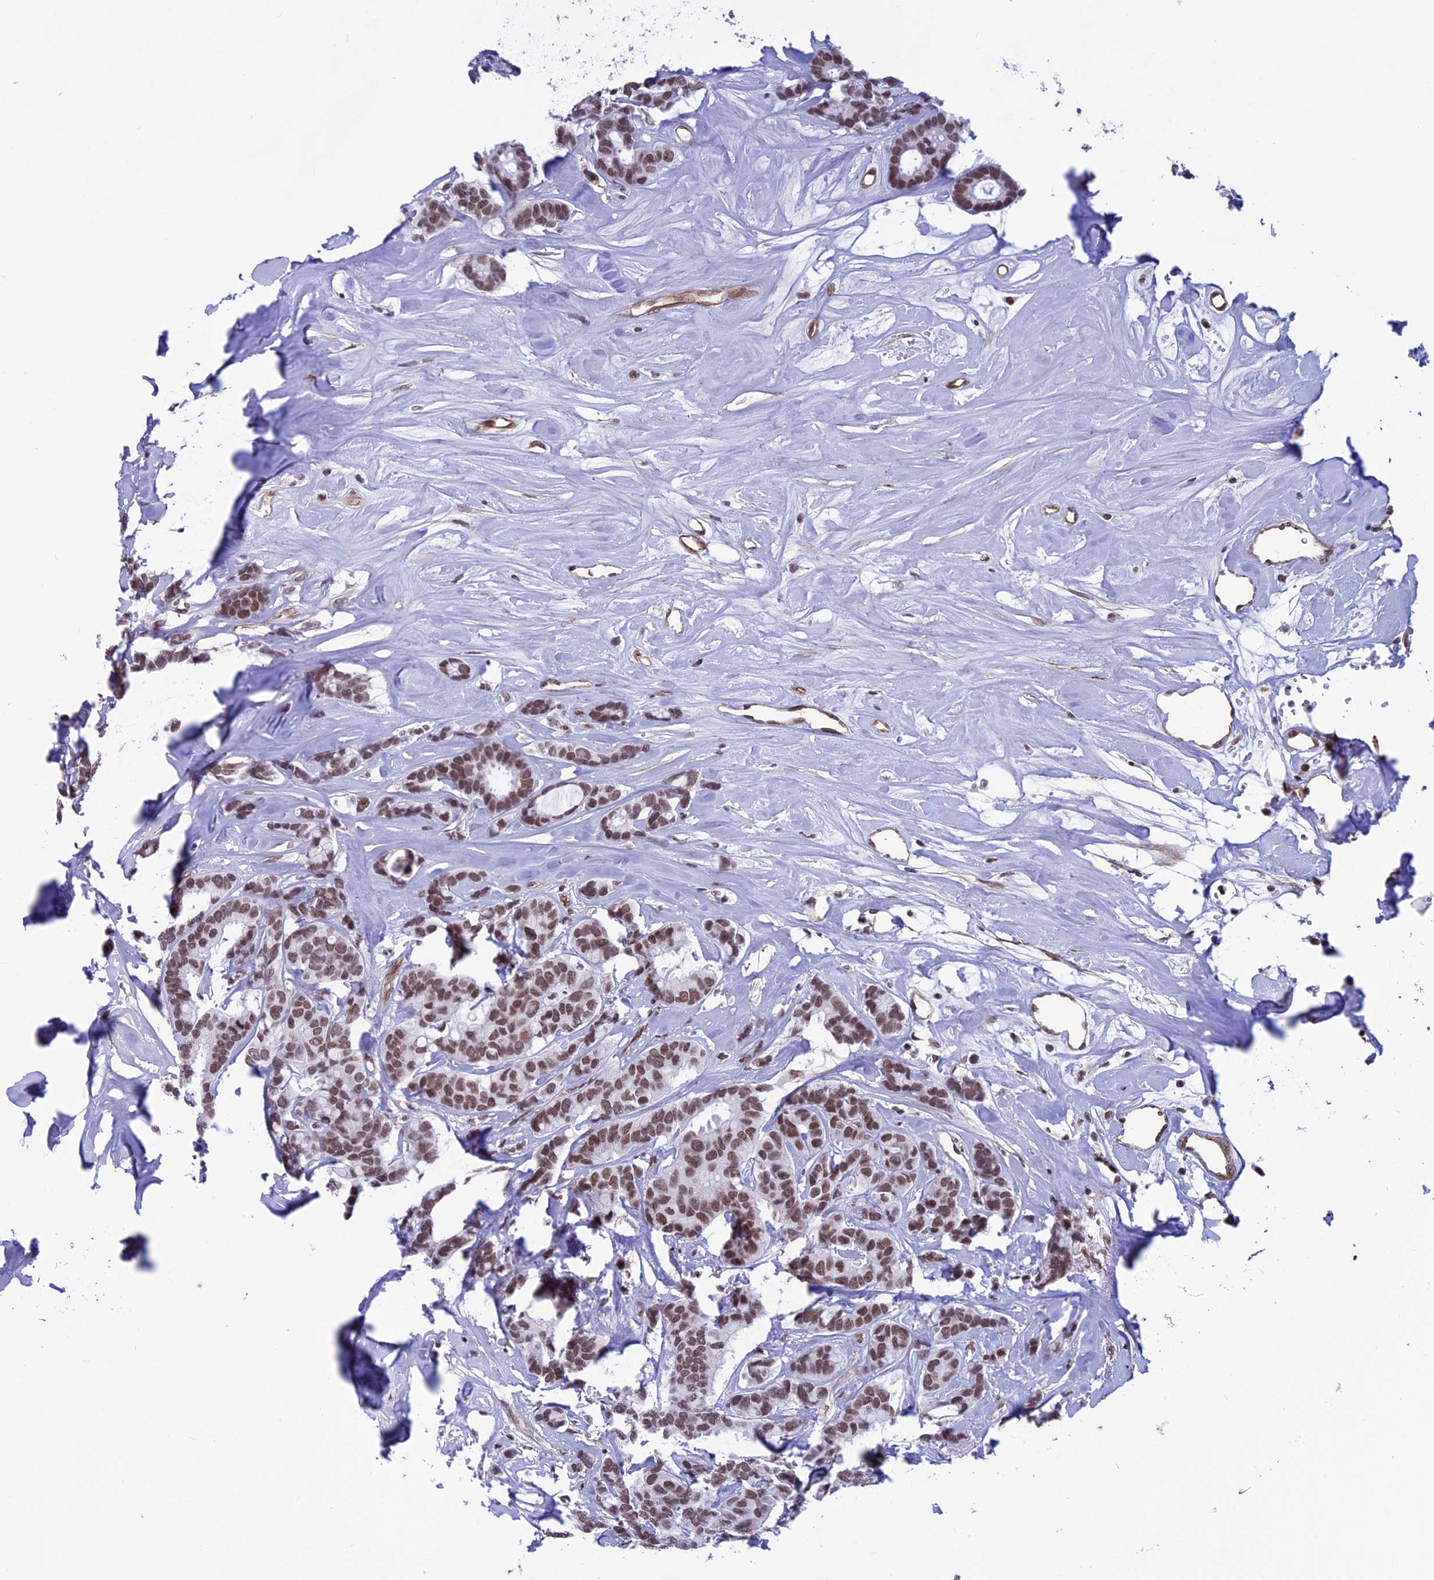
{"staining": {"intensity": "moderate", "quantity": ">75%", "location": "nuclear"}, "tissue": "breast cancer", "cell_type": "Tumor cells", "image_type": "cancer", "snomed": [{"axis": "morphology", "description": "Duct carcinoma"}, {"axis": "topography", "description": "Breast"}], "caption": "A high-resolution image shows immunohistochemistry staining of breast invasive ductal carcinoma, which reveals moderate nuclear staining in about >75% of tumor cells. The protein of interest is shown in brown color, while the nuclei are stained blue.", "gene": "NIPBL", "patient": {"sex": "female", "age": 87}}